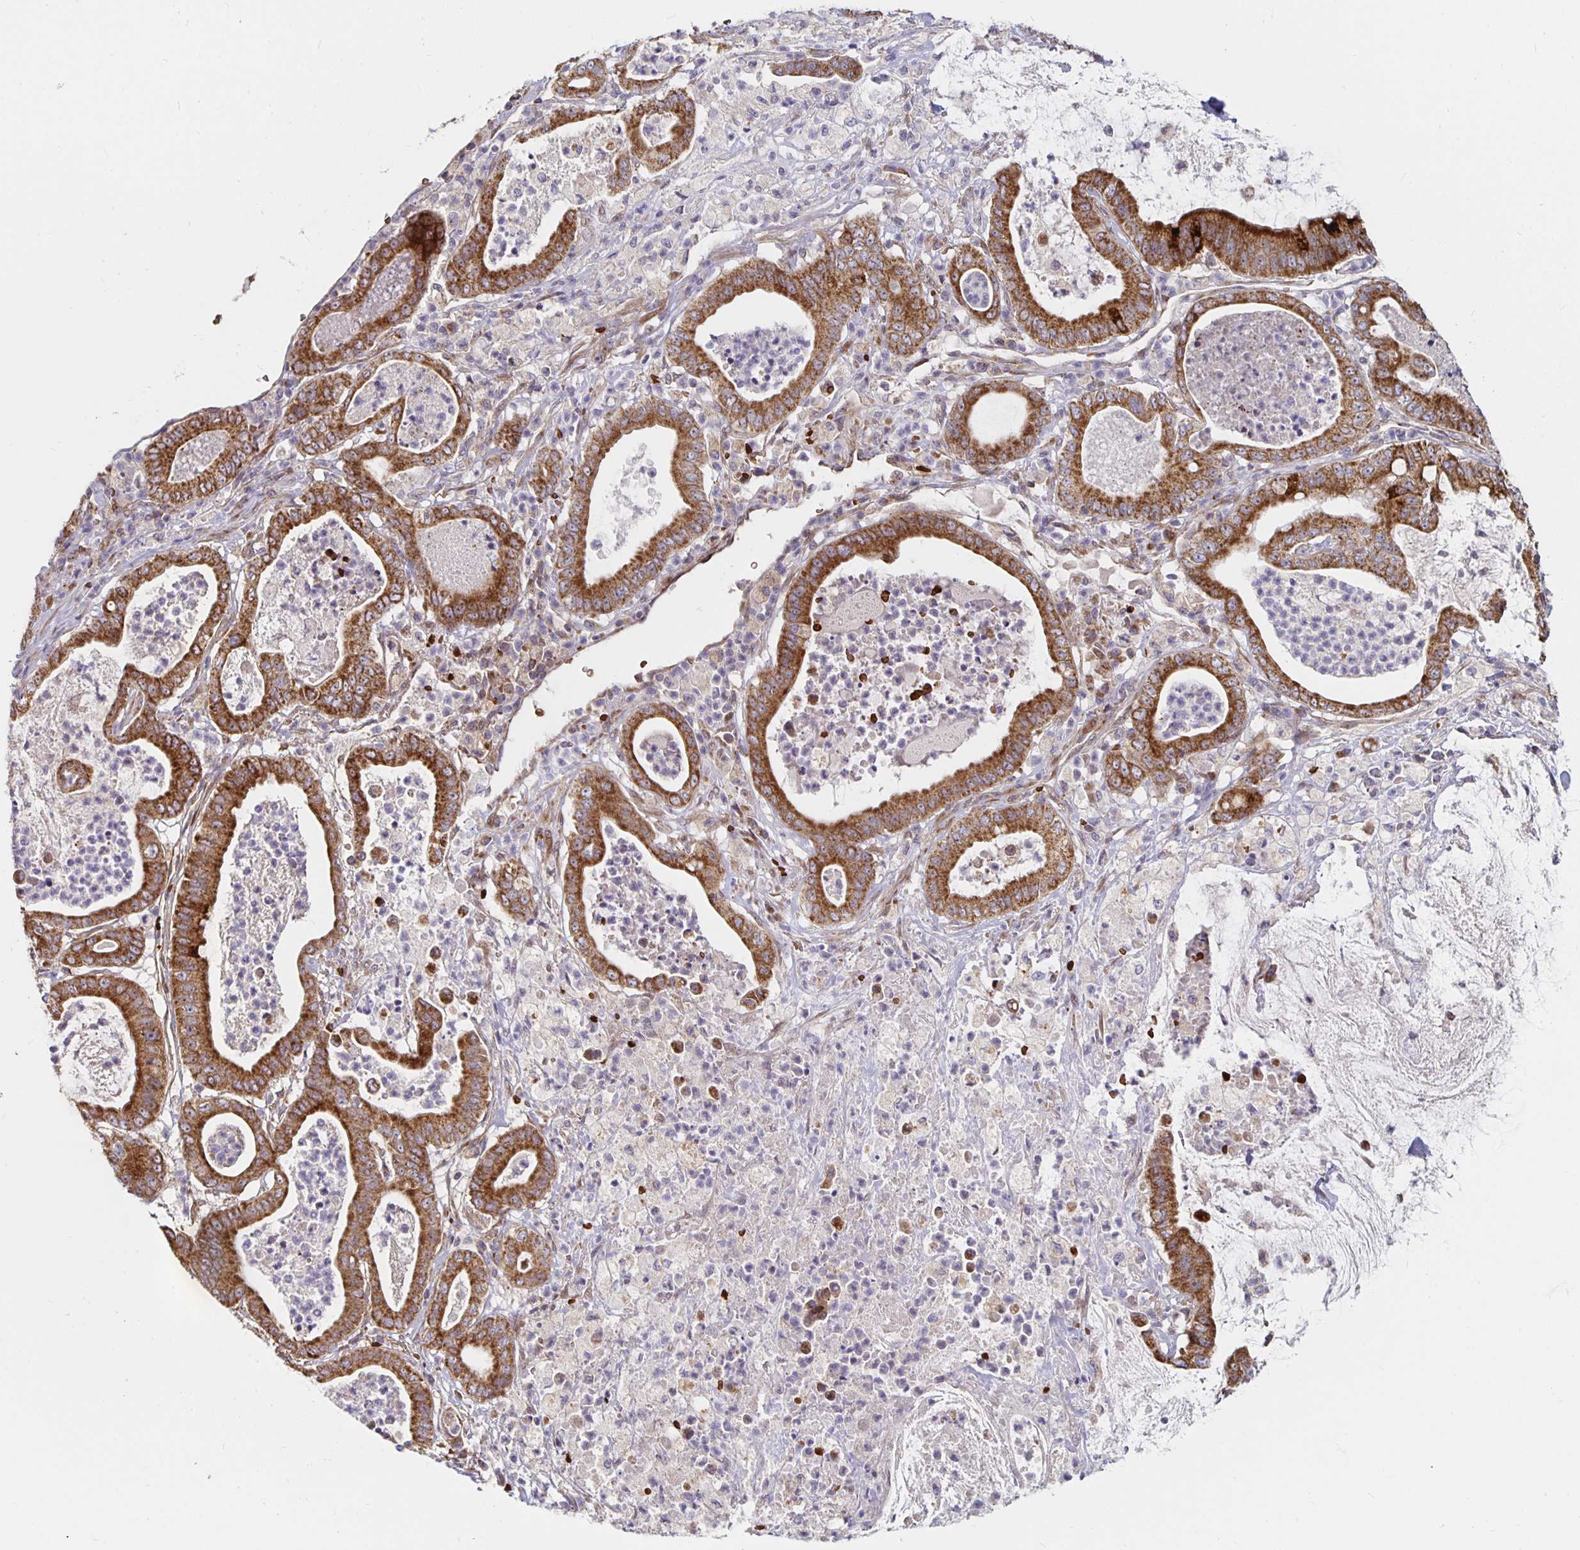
{"staining": {"intensity": "strong", "quantity": ">75%", "location": "cytoplasmic/membranous"}, "tissue": "pancreatic cancer", "cell_type": "Tumor cells", "image_type": "cancer", "snomed": [{"axis": "morphology", "description": "Adenocarcinoma, NOS"}, {"axis": "topography", "description": "Pancreas"}], "caption": "Strong cytoplasmic/membranous protein expression is appreciated in about >75% of tumor cells in pancreatic adenocarcinoma.", "gene": "MRPL28", "patient": {"sex": "male", "age": 71}}